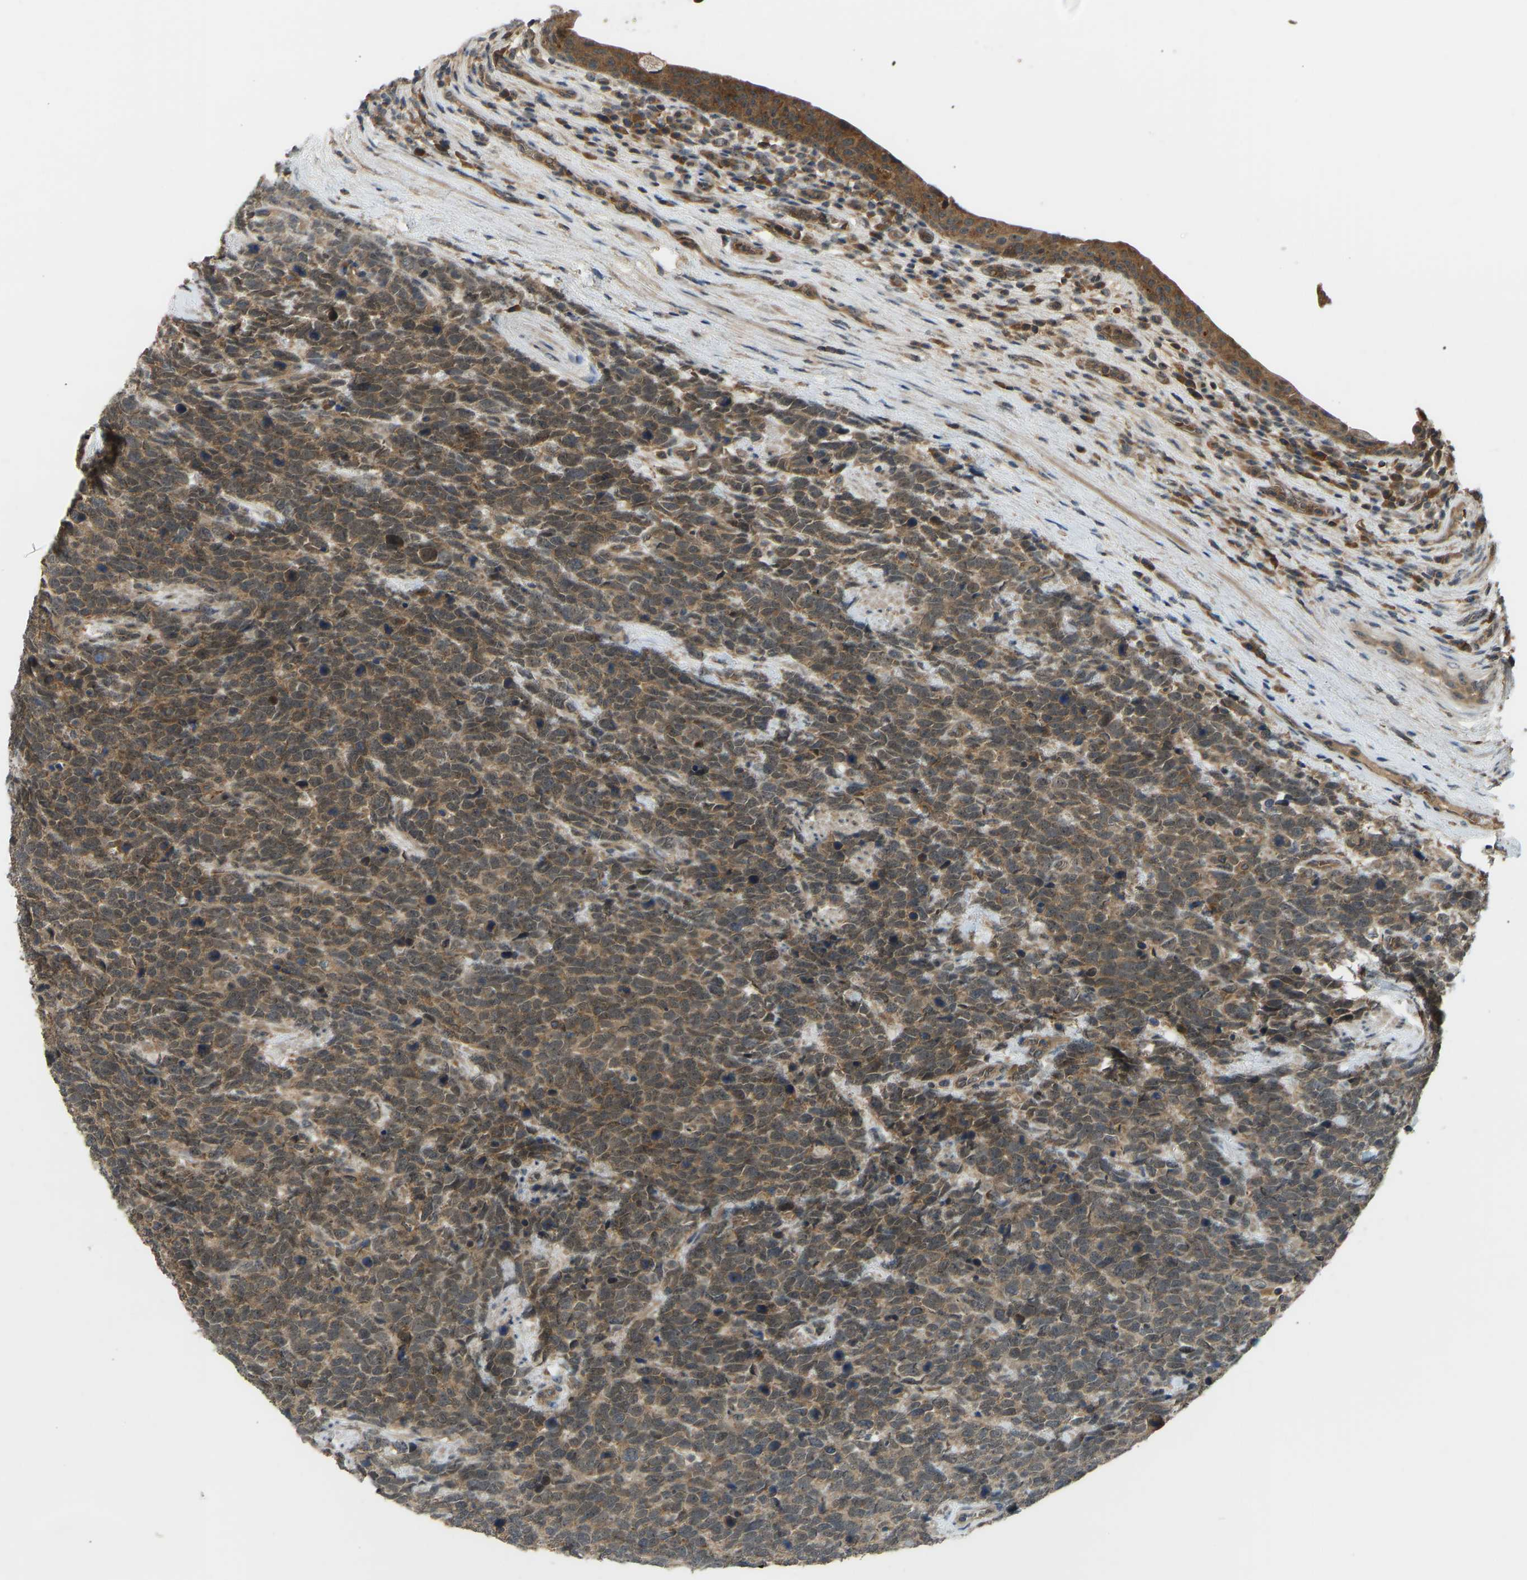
{"staining": {"intensity": "moderate", "quantity": ">75%", "location": "cytoplasmic/membranous"}, "tissue": "urothelial cancer", "cell_type": "Tumor cells", "image_type": "cancer", "snomed": [{"axis": "morphology", "description": "Urothelial carcinoma, High grade"}, {"axis": "topography", "description": "Urinary bladder"}], "caption": "Protein analysis of urothelial cancer tissue demonstrates moderate cytoplasmic/membranous positivity in approximately >75% of tumor cells.", "gene": "ZNF71", "patient": {"sex": "female", "age": 82}}